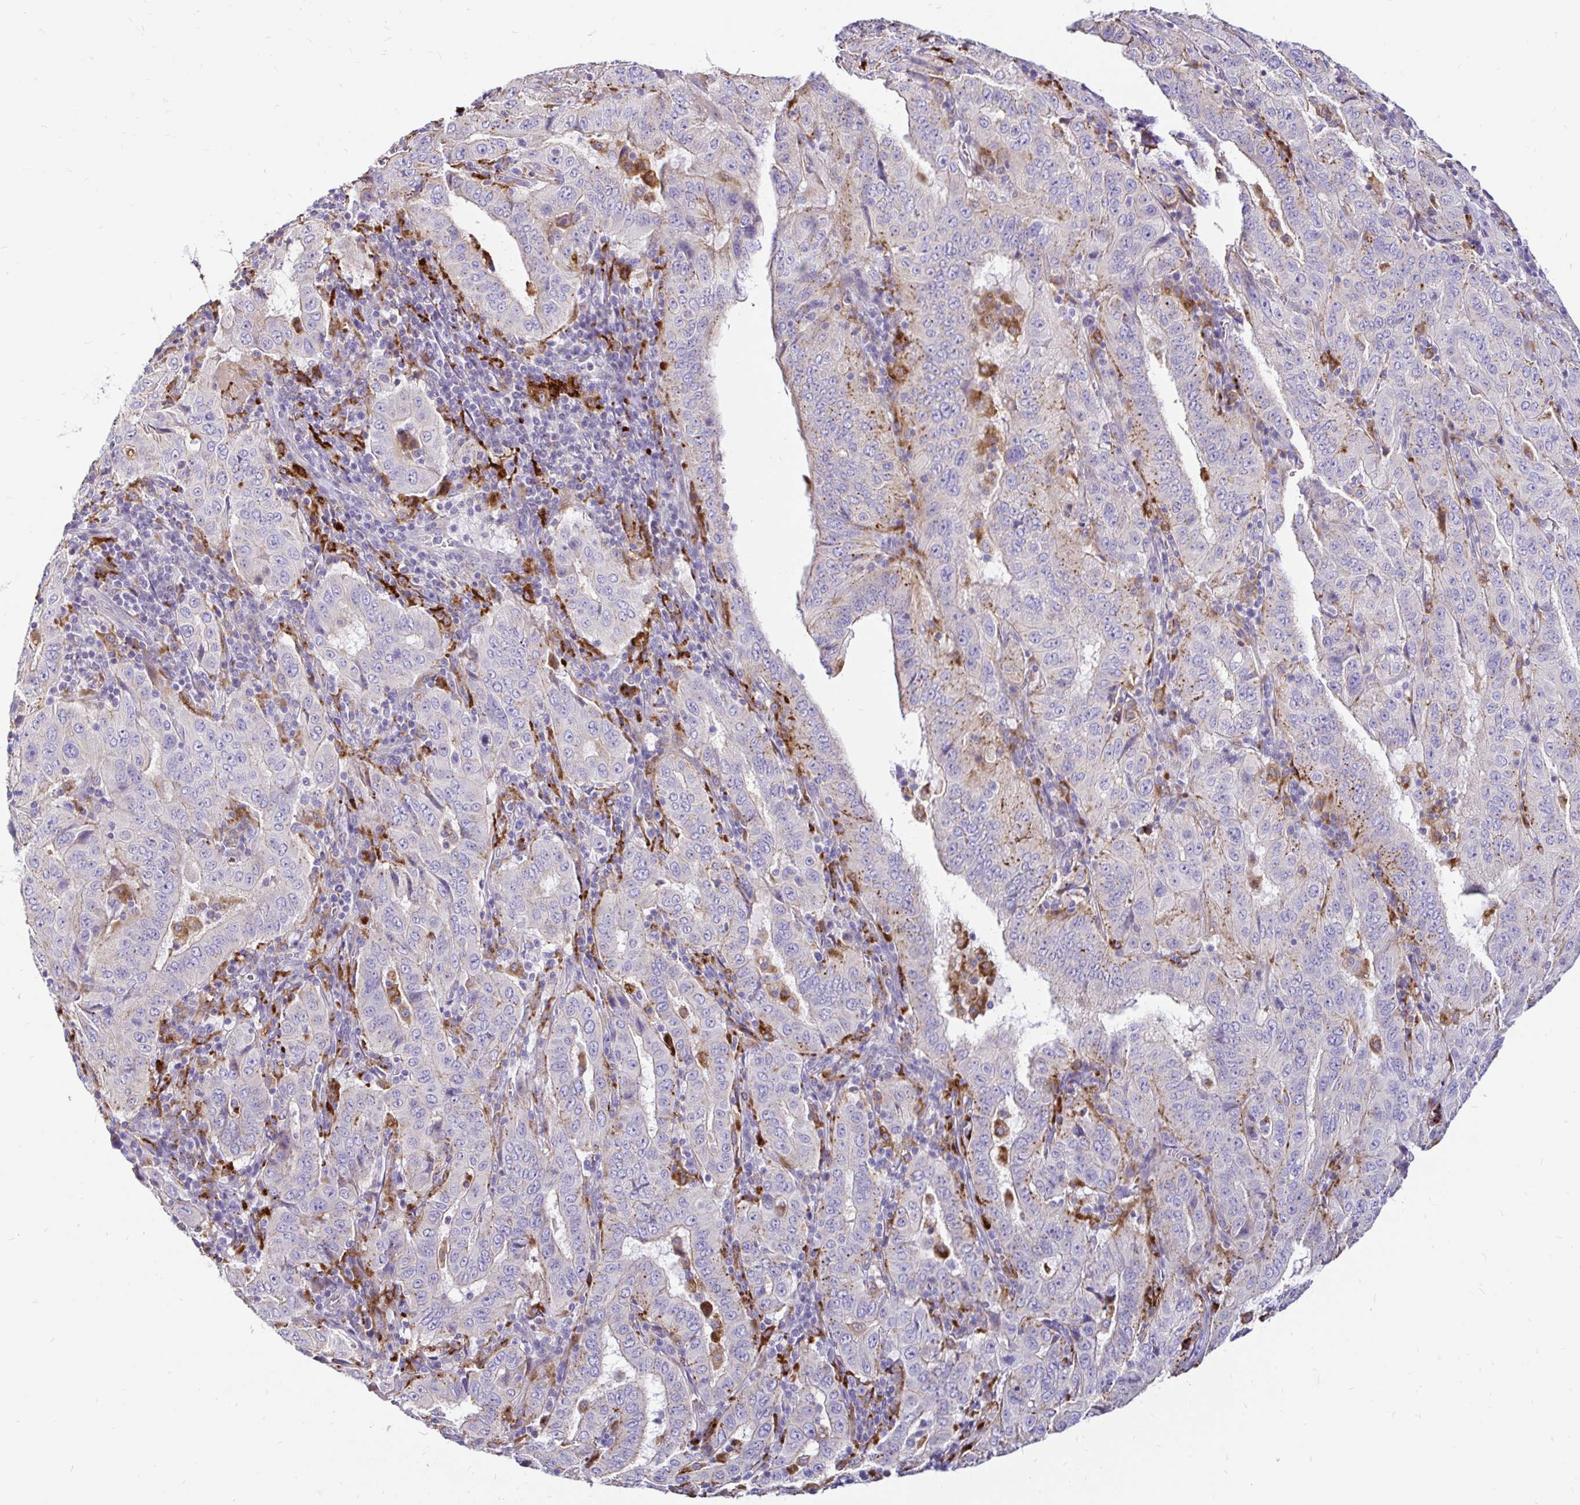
{"staining": {"intensity": "negative", "quantity": "none", "location": "none"}, "tissue": "pancreatic cancer", "cell_type": "Tumor cells", "image_type": "cancer", "snomed": [{"axis": "morphology", "description": "Adenocarcinoma, NOS"}, {"axis": "topography", "description": "Pancreas"}], "caption": "Histopathology image shows no protein staining in tumor cells of pancreatic adenocarcinoma tissue.", "gene": "FUCA1", "patient": {"sex": "male", "age": 63}}